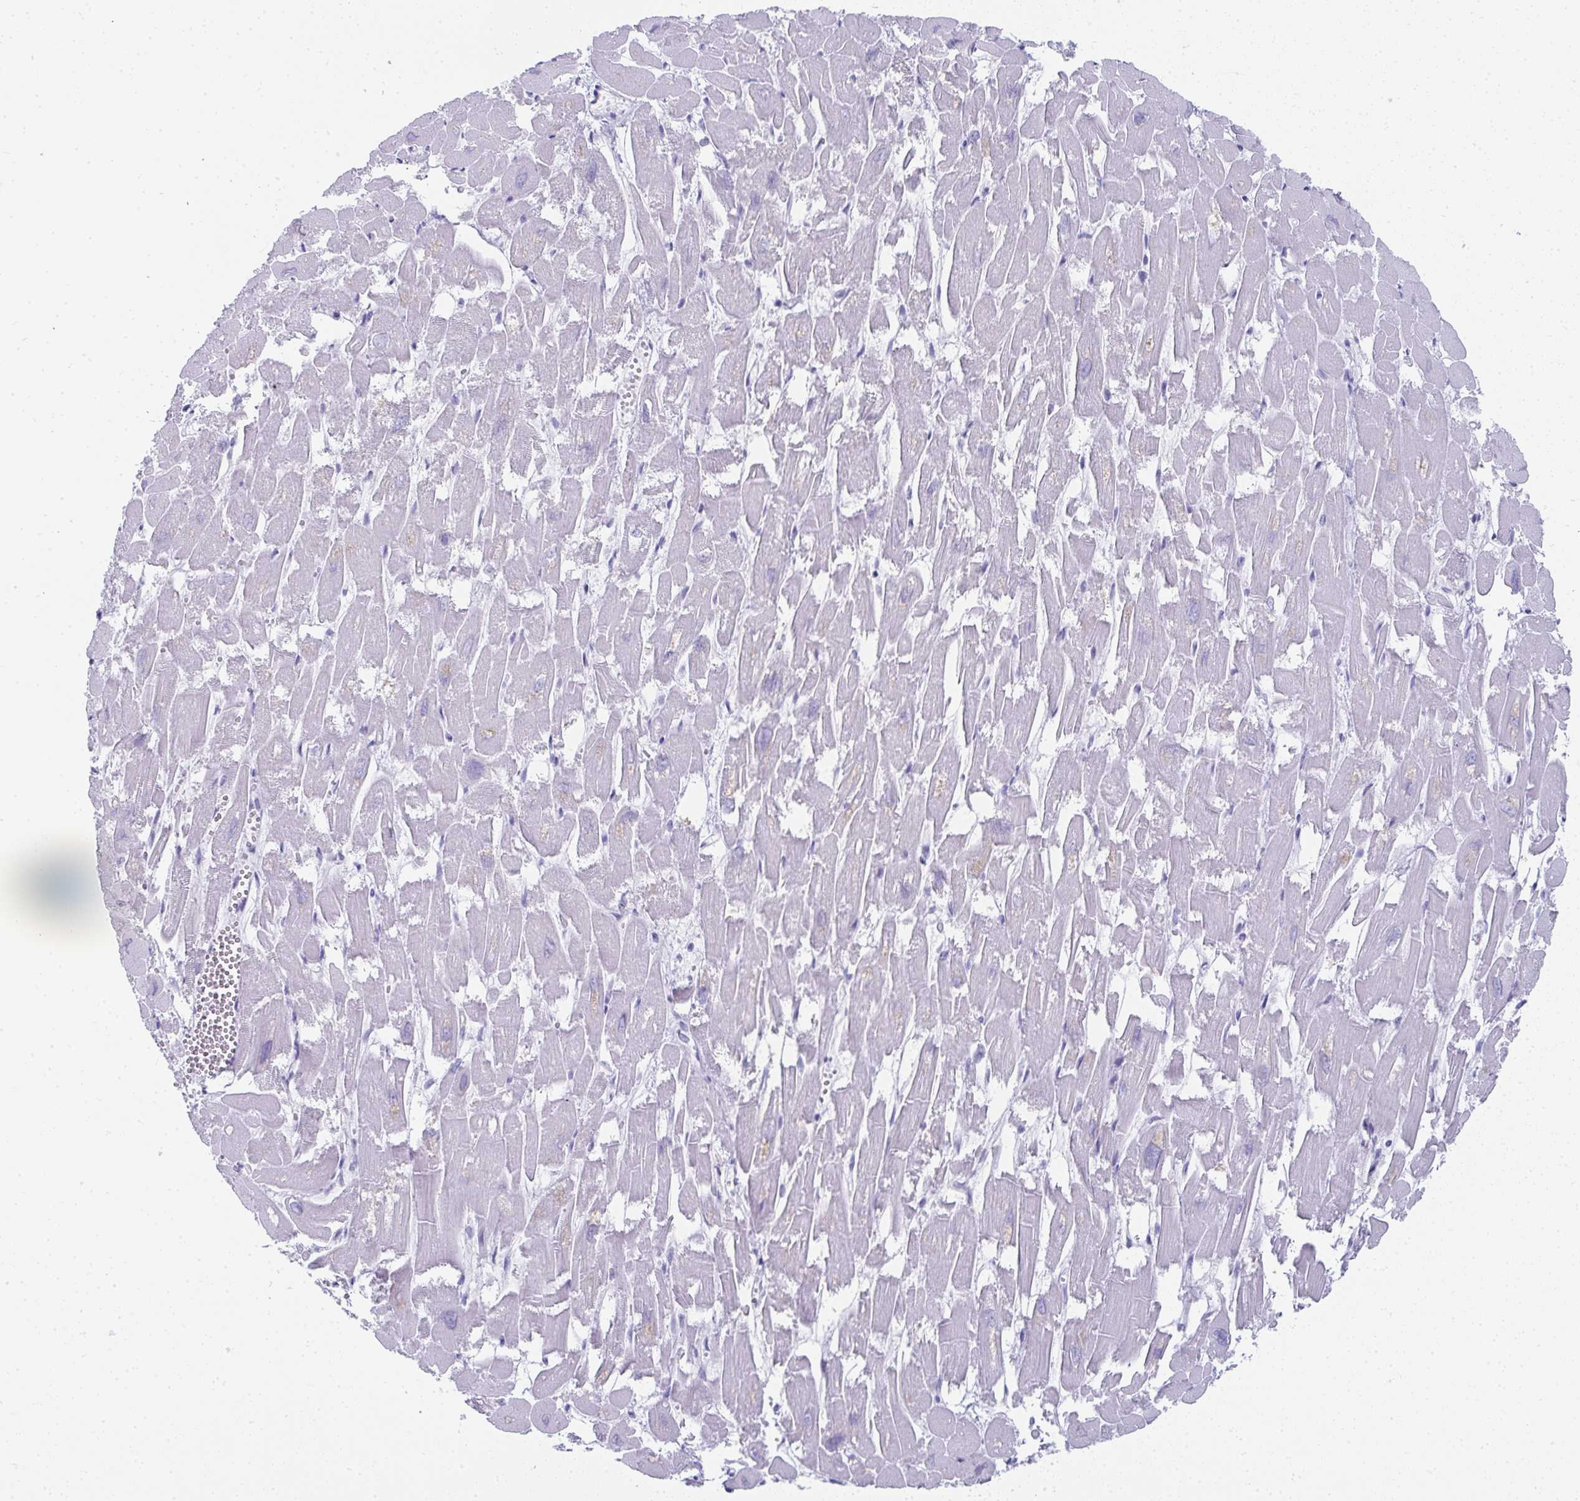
{"staining": {"intensity": "negative", "quantity": "none", "location": "none"}, "tissue": "heart muscle", "cell_type": "Cardiomyocytes", "image_type": "normal", "snomed": [{"axis": "morphology", "description": "Normal tissue, NOS"}, {"axis": "topography", "description": "Heart"}], "caption": "Unremarkable heart muscle was stained to show a protein in brown. There is no significant expression in cardiomyocytes. (DAB (3,3'-diaminobenzidine) immunohistochemistry, high magnification).", "gene": "SYCP1", "patient": {"sex": "male", "age": 54}}